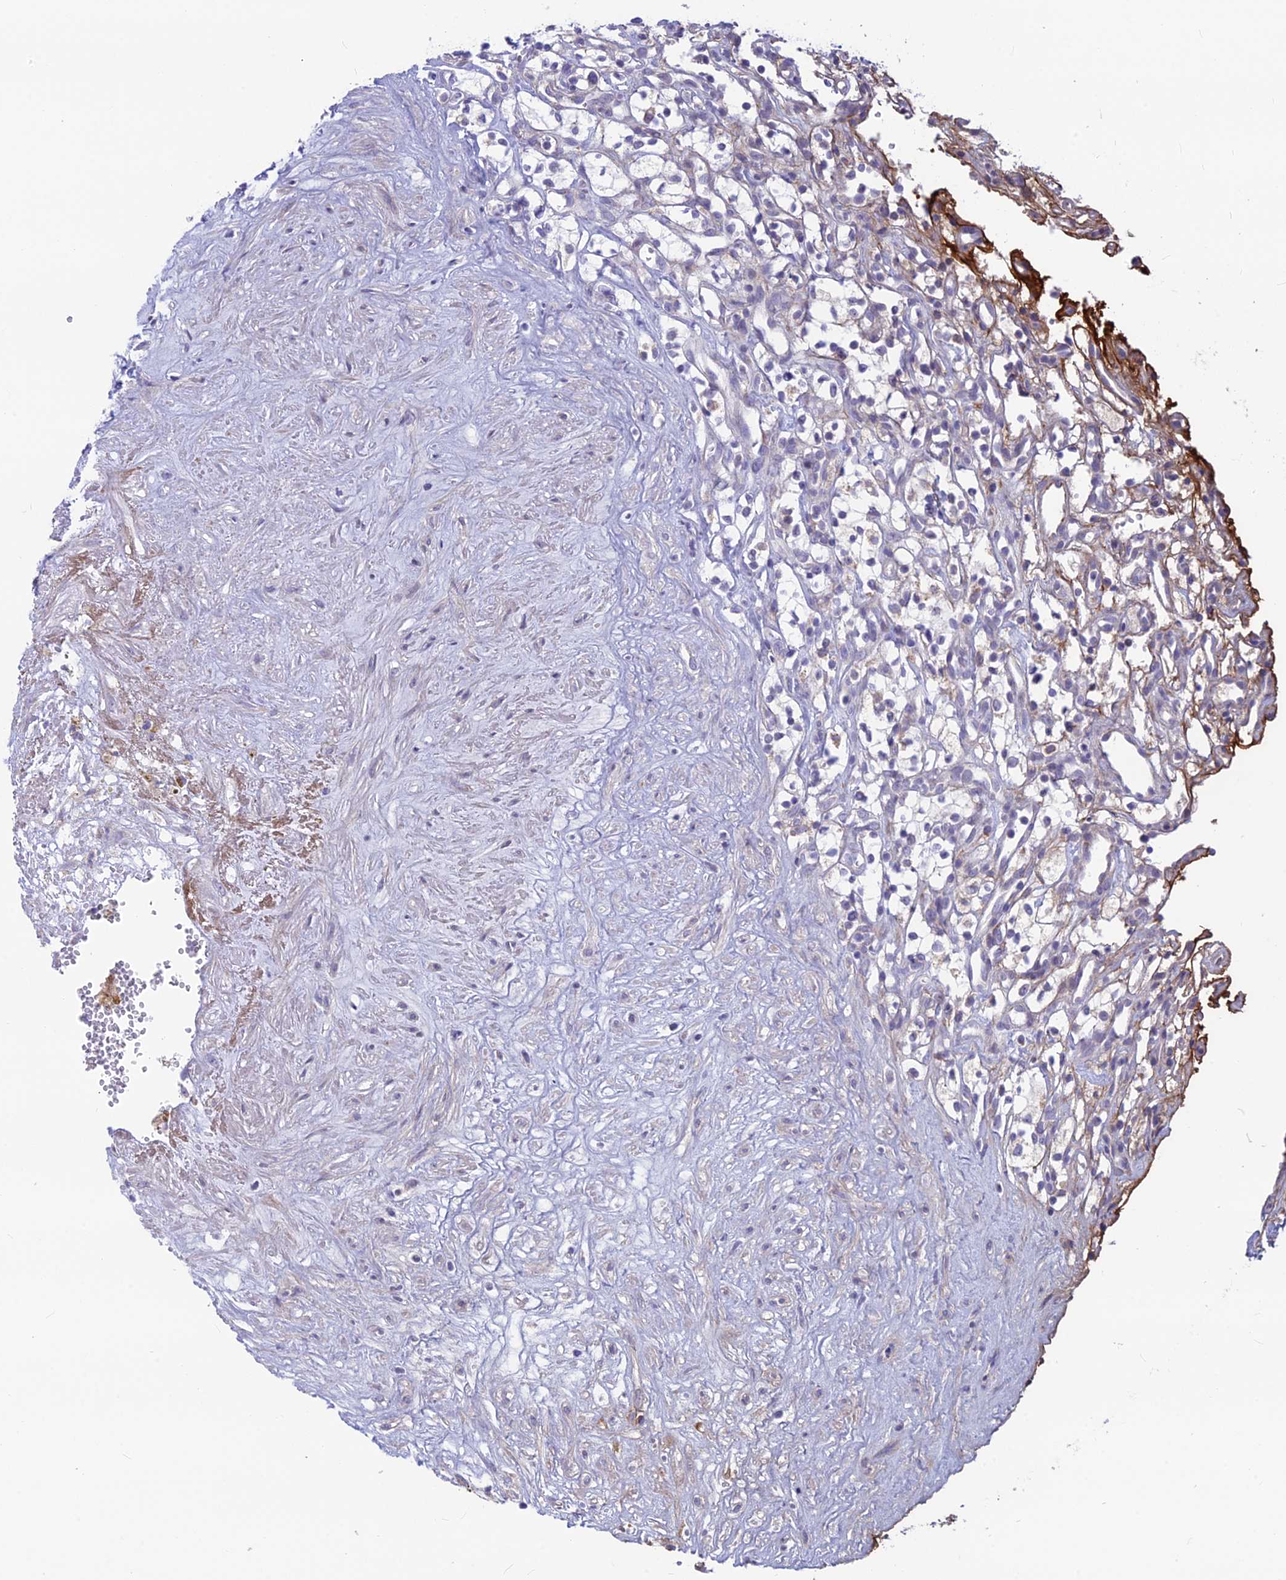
{"staining": {"intensity": "weak", "quantity": "<25%", "location": "cytoplasmic/membranous"}, "tissue": "renal cancer", "cell_type": "Tumor cells", "image_type": "cancer", "snomed": [{"axis": "morphology", "description": "Adenocarcinoma, NOS"}, {"axis": "topography", "description": "Kidney"}], "caption": "Immunohistochemistry (IHC) image of renal cancer stained for a protein (brown), which reveals no staining in tumor cells.", "gene": "PLAC9", "patient": {"sex": "male", "age": 59}}